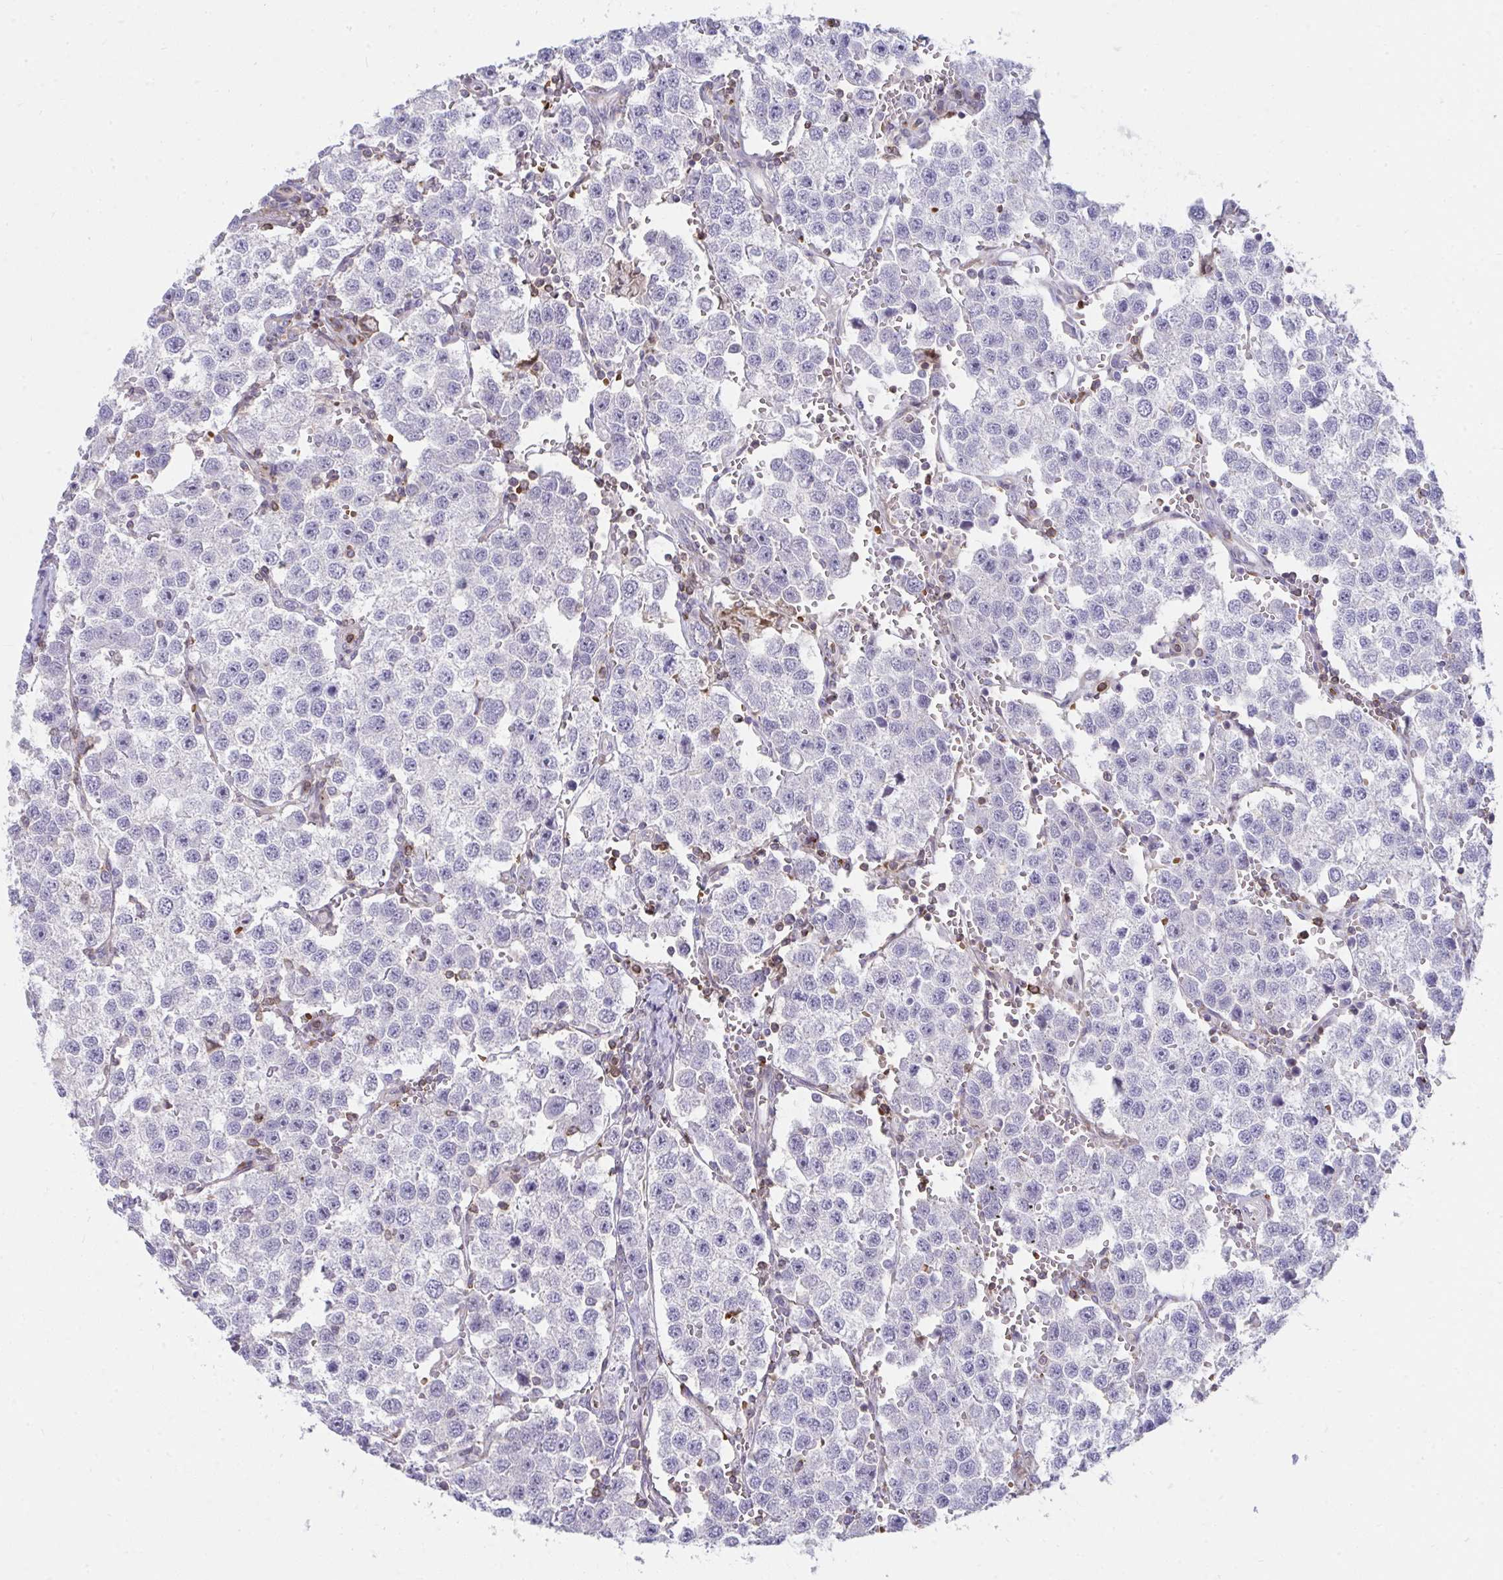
{"staining": {"intensity": "negative", "quantity": "none", "location": "none"}, "tissue": "testis cancer", "cell_type": "Tumor cells", "image_type": "cancer", "snomed": [{"axis": "morphology", "description": "Seminoma, NOS"}, {"axis": "topography", "description": "Testis"}], "caption": "Immunohistochemistry histopathology image of neoplastic tissue: seminoma (testis) stained with DAB displays no significant protein staining in tumor cells.", "gene": "FOXN3", "patient": {"sex": "male", "age": 37}}